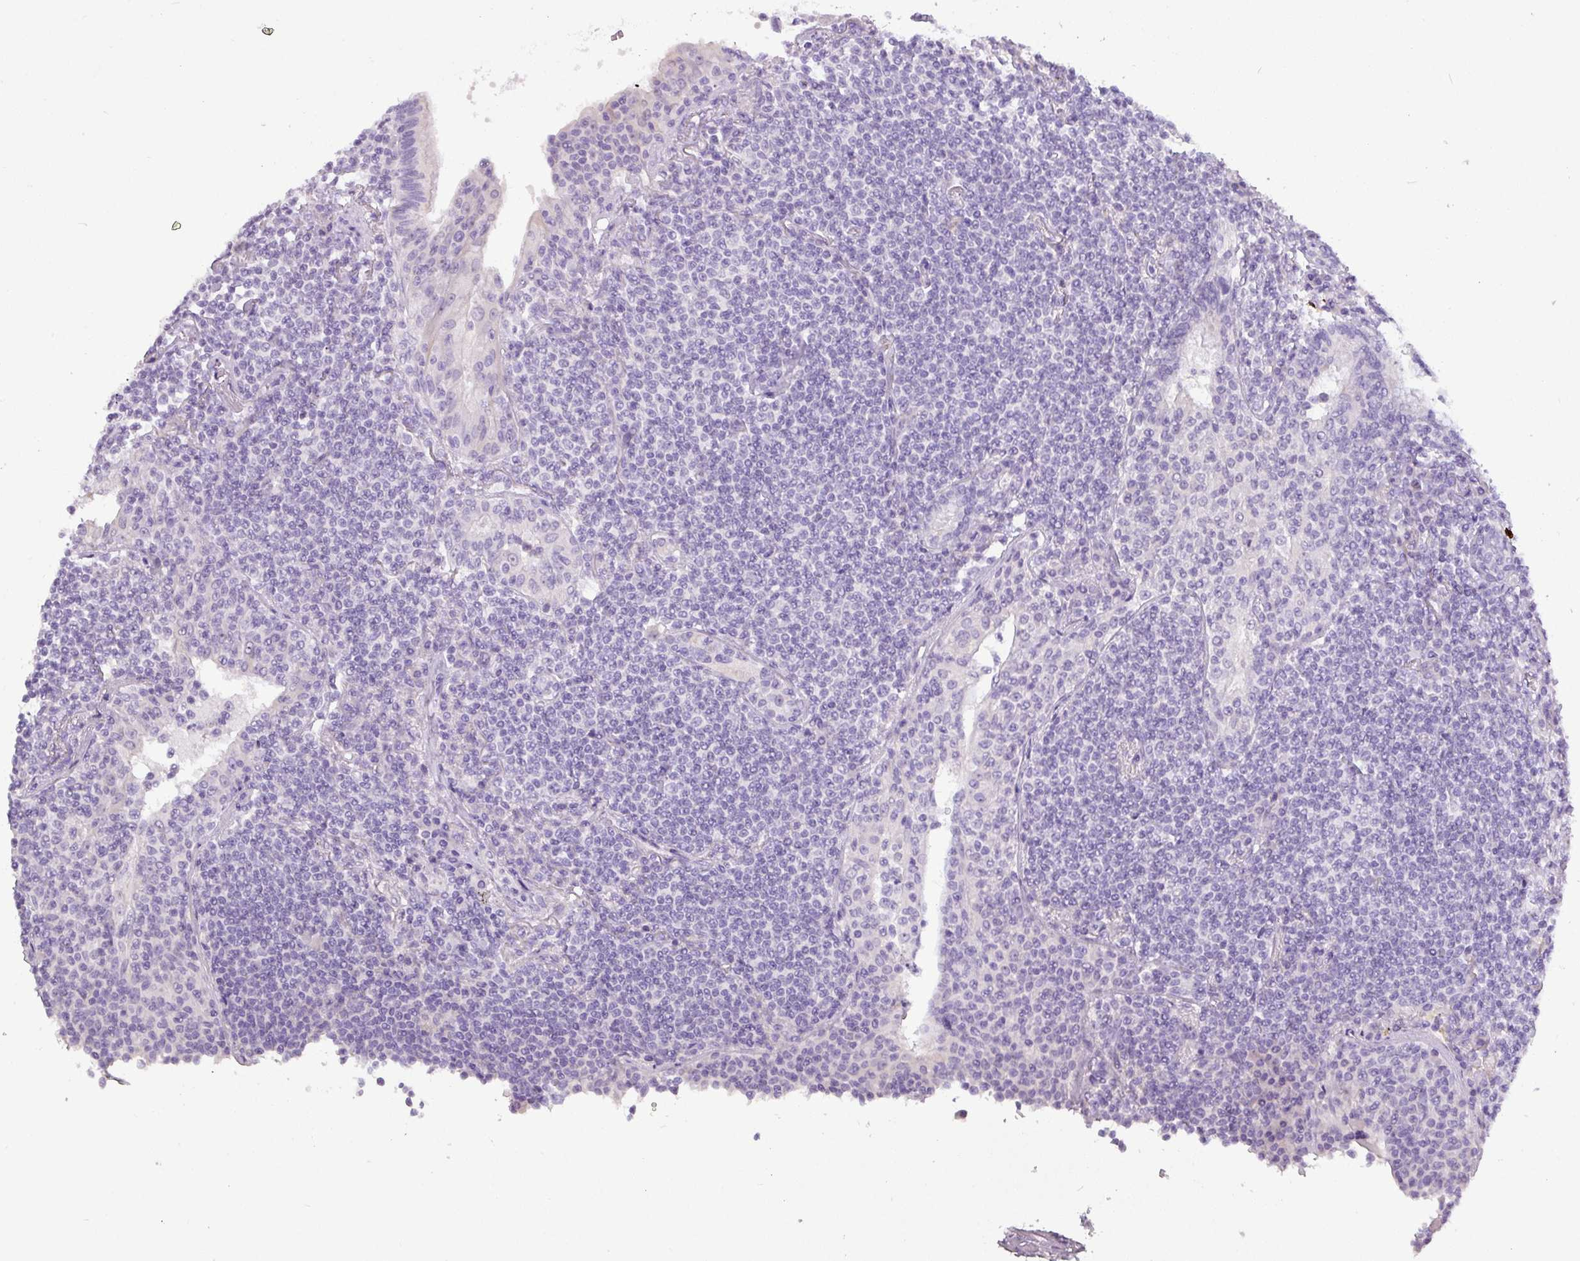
{"staining": {"intensity": "negative", "quantity": "none", "location": "none"}, "tissue": "lymphoma", "cell_type": "Tumor cells", "image_type": "cancer", "snomed": [{"axis": "morphology", "description": "Malignant lymphoma, non-Hodgkin's type, Low grade"}, {"axis": "topography", "description": "Lung"}], "caption": "Human lymphoma stained for a protein using IHC exhibits no expression in tumor cells.", "gene": "MRM2", "patient": {"sex": "female", "age": 71}}